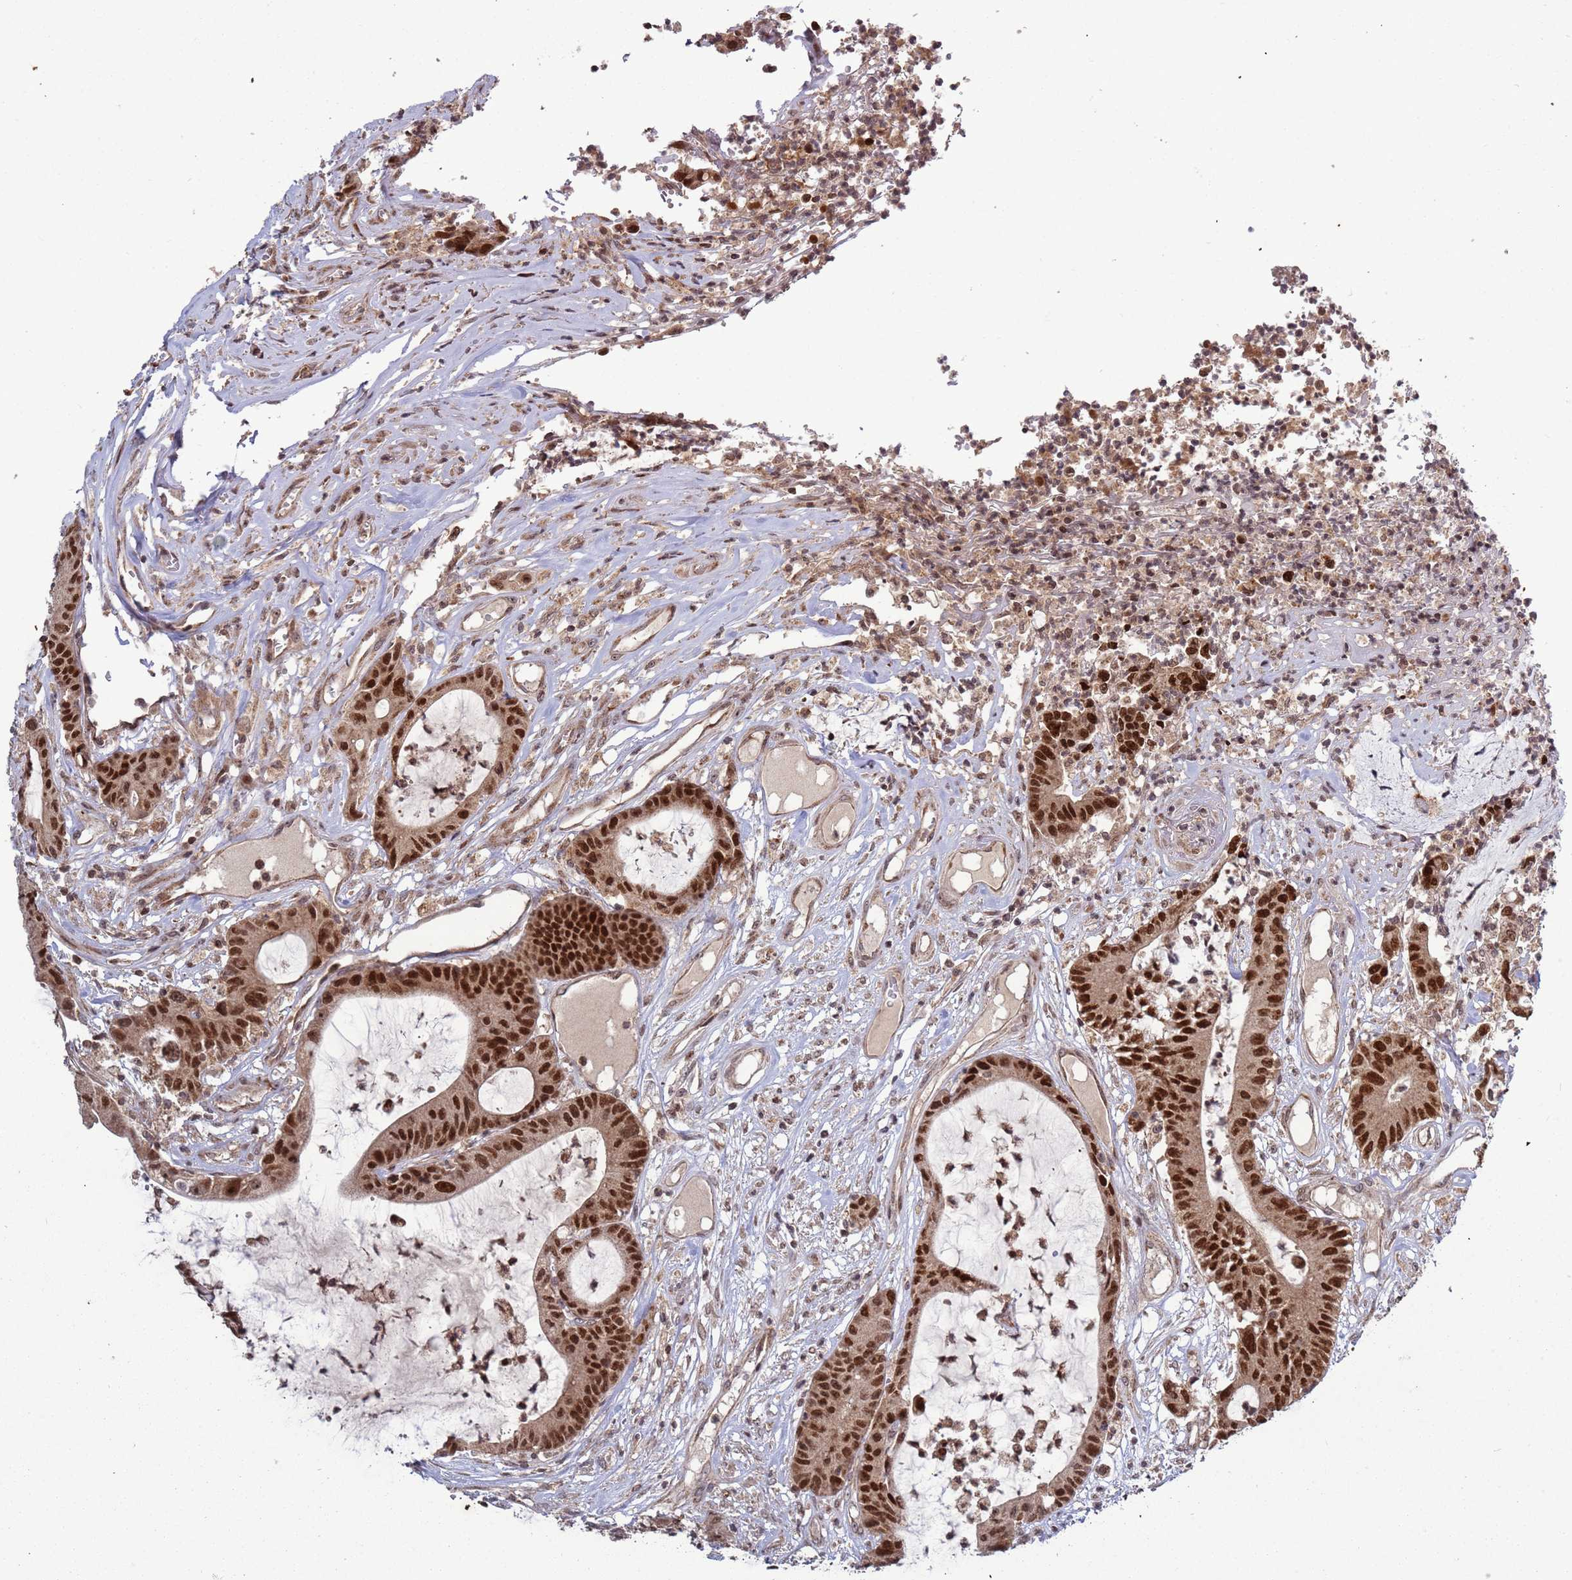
{"staining": {"intensity": "strong", "quantity": ">75%", "location": "nuclear"}, "tissue": "colorectal cancer", "cell_type": "Tumor cells", "image_type": "cancer", "snomed": [{"axis": "morphology", "description": "Adenocarcinoma, NOS"}, {"axis": "topography", "description": "Colon"}], "caption": "Colorectal cancer stained with a brown dye displays strong nuclear positive expression in approximately >75% of tumor cells.", "gene": "RCOR2", "patient": {"sex": "female", "age": 84}}